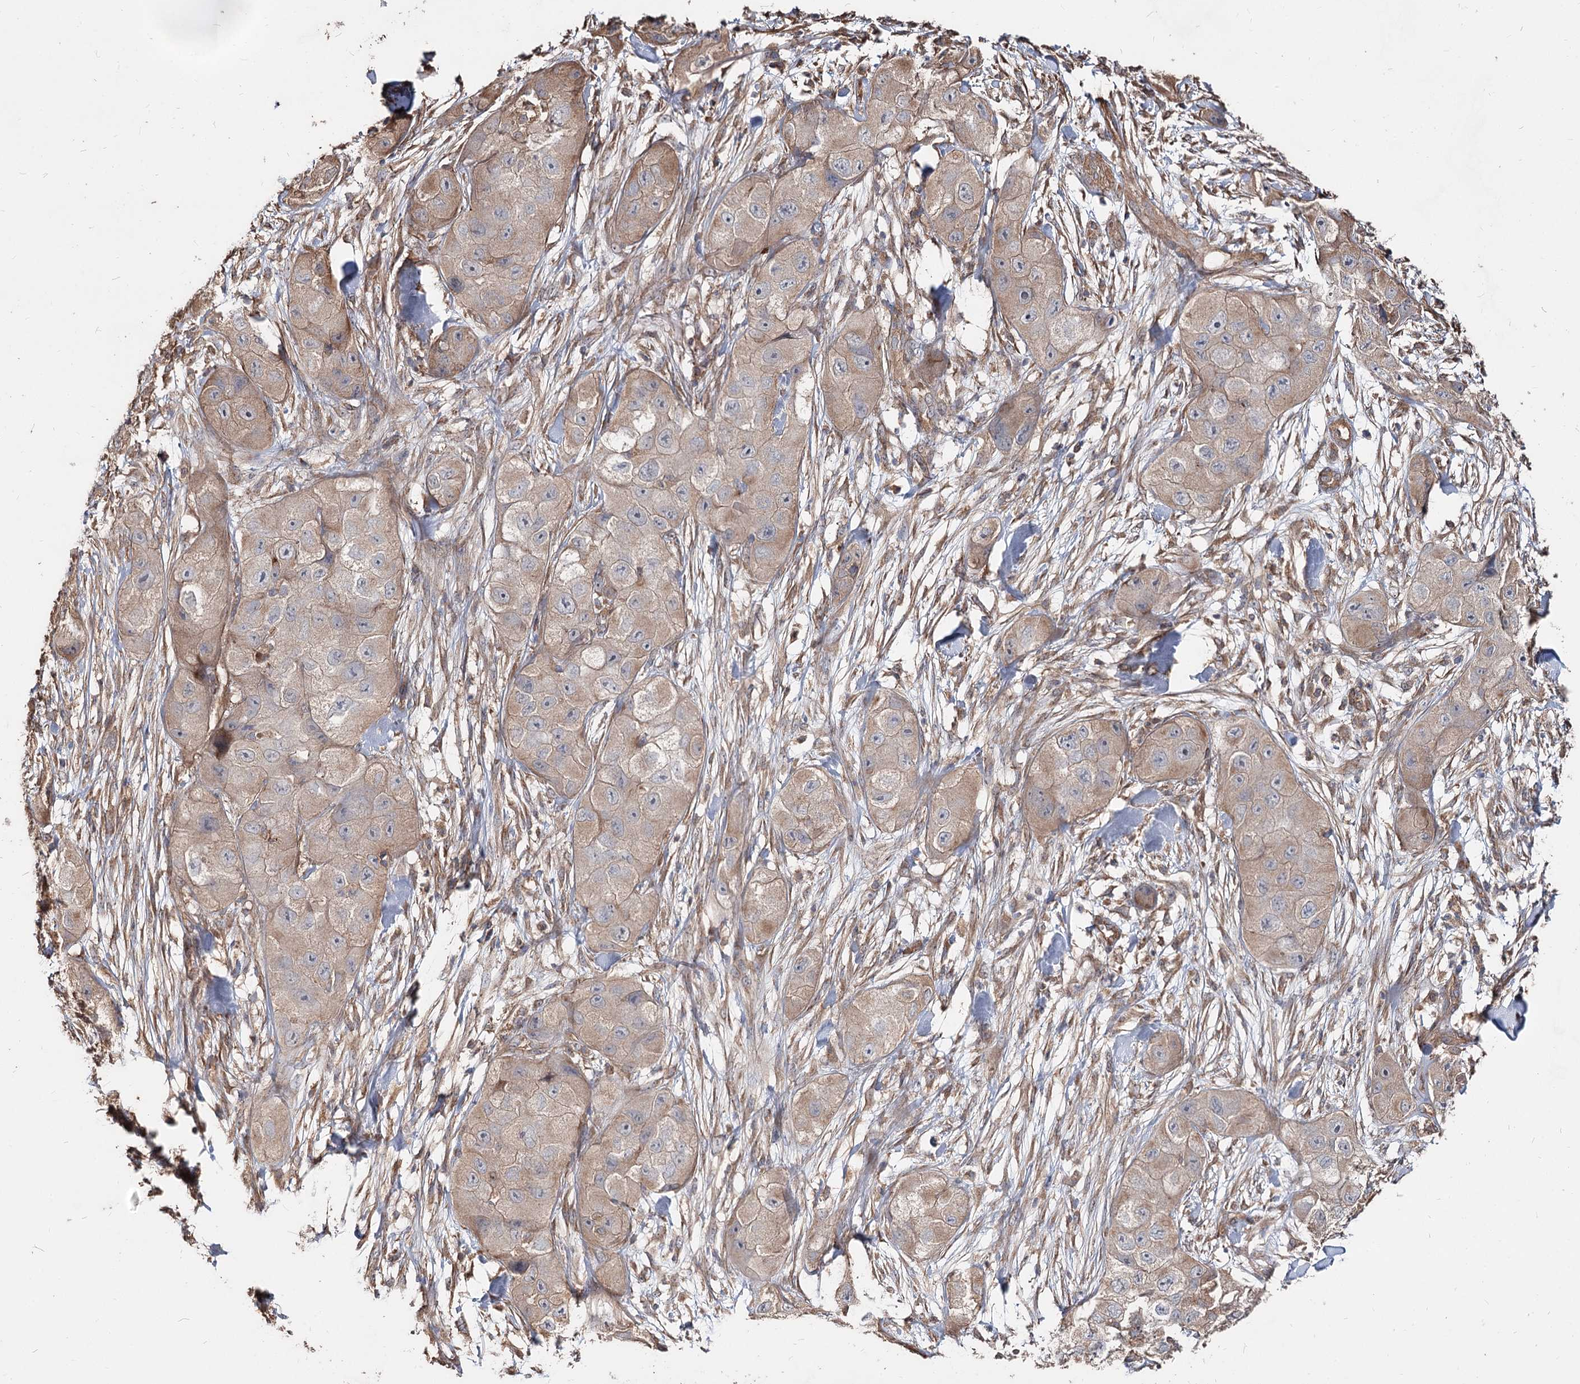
{"staining": {"intensity": "weak", "quantity": "25%-75%", "location": "cytoplasmic/membranous"}, "tissue": "skin cancer", "cell_type": "Tumor cells", "image_type": "cancer", "snomed": [{"axis": "morphology", "description": "Squamous cell carcinoma, NOS"}, {"axis": "topography", "description": "Skin"}, {"axis": "topography", "description": "Subcutis"}], "caption": "A brown stain shows weak cytoplasmic/membranous staining of a protein in skin squamous cell carcinoma tumor cells. (DAB IHC with brightfield microscopy, high magnification).", "gene": "SPART", "patient": {"sex": "male", "age": 73}}